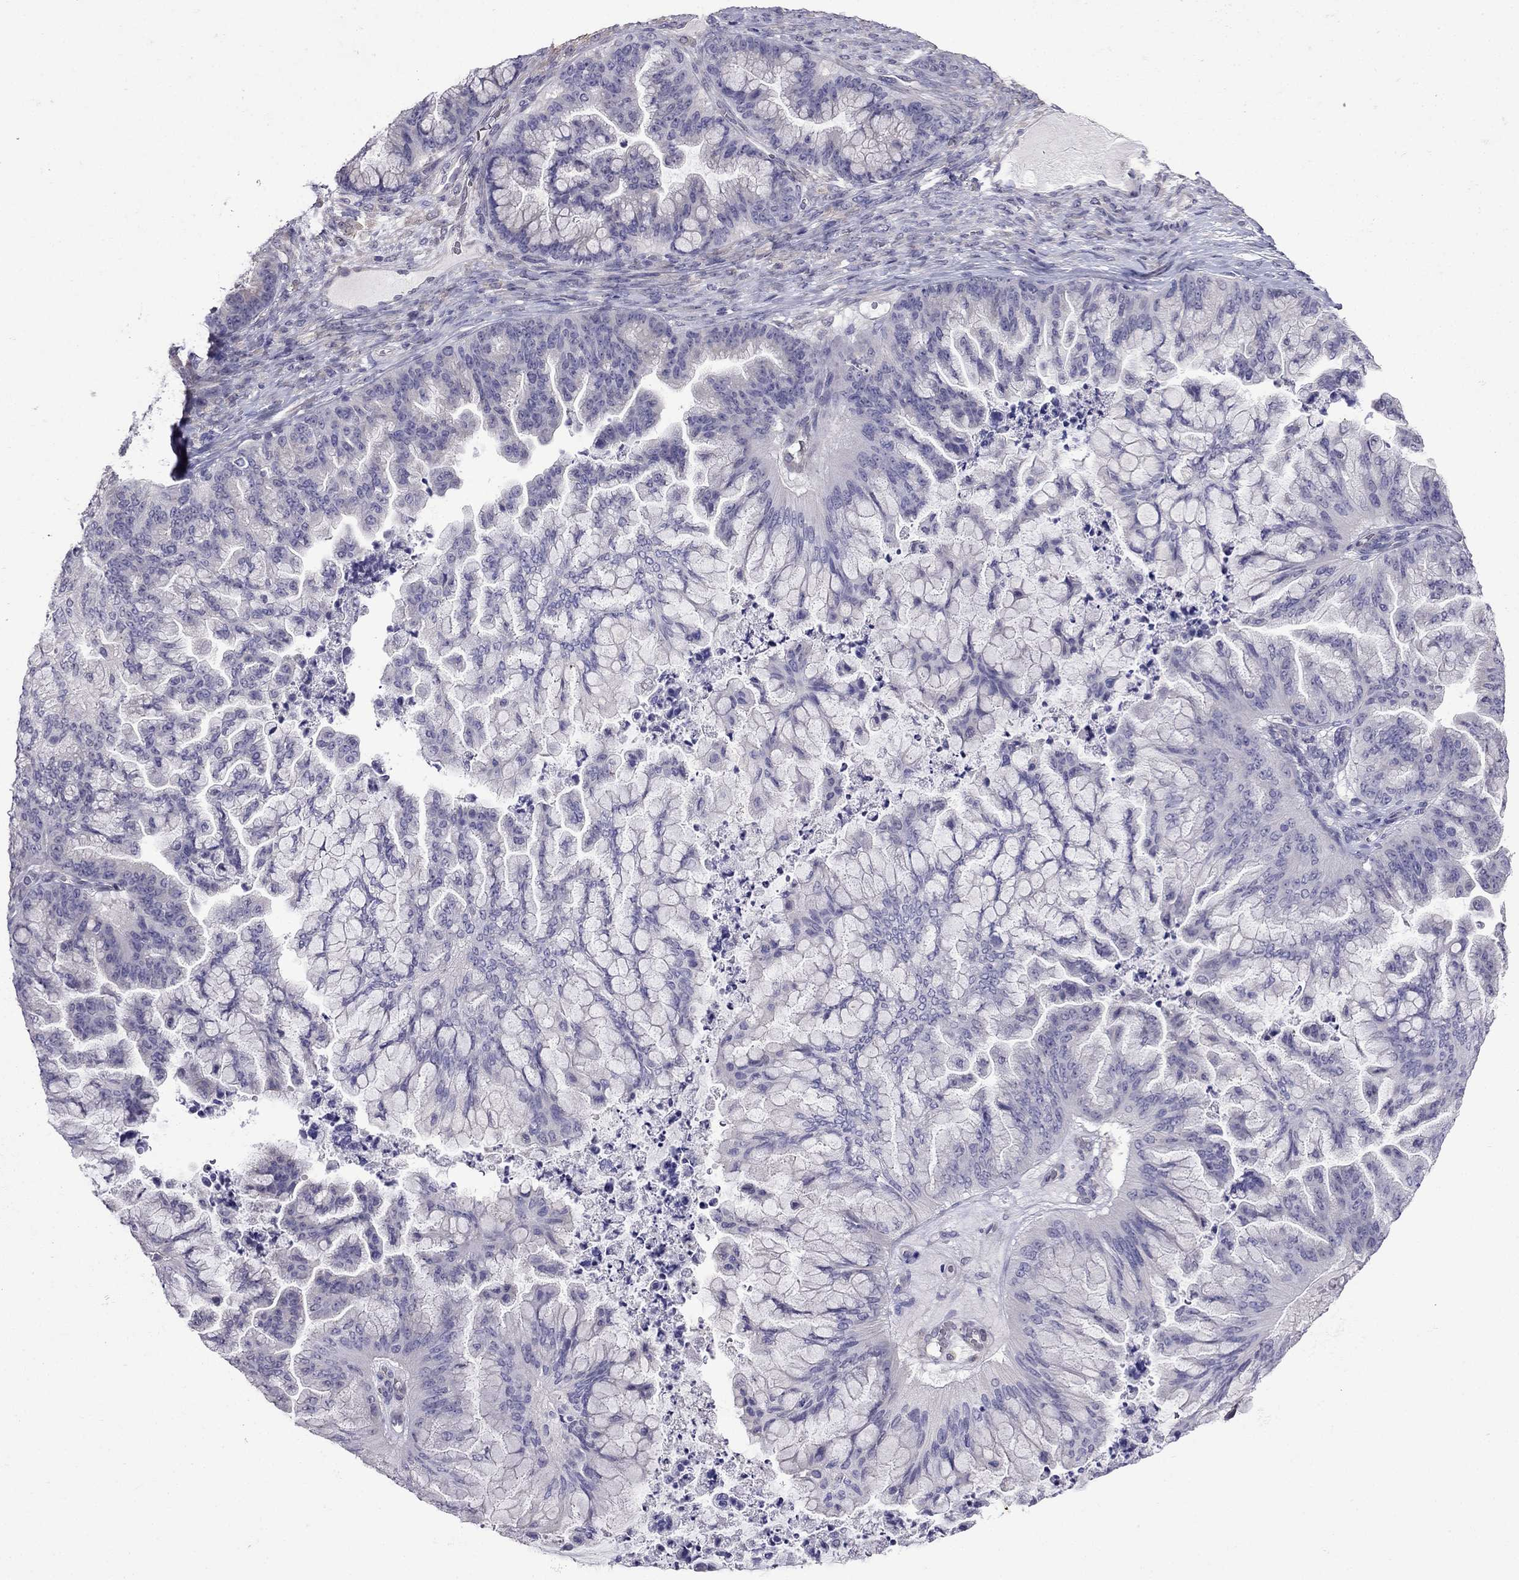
{"staining": {"intensity": "negative", "quantity": "none", "location": "none"}, "tissue": "ovarian cancer", "cell_type": "Tumor cells", "image_type": "cancer", "snomed": [{"axis": "morphology", "description": "Cystadenocarcinoma, mucinous, NOS"}, {"axis": "topography", "description": "Ovary"}], "caption": "The photomicrograph exhibits no significant positivity in tumor cells of mucinous cystadenocarcinoma (ovarian).", "gene": "SCNN1D", "patient": {"sex": "female", "age": 67}}